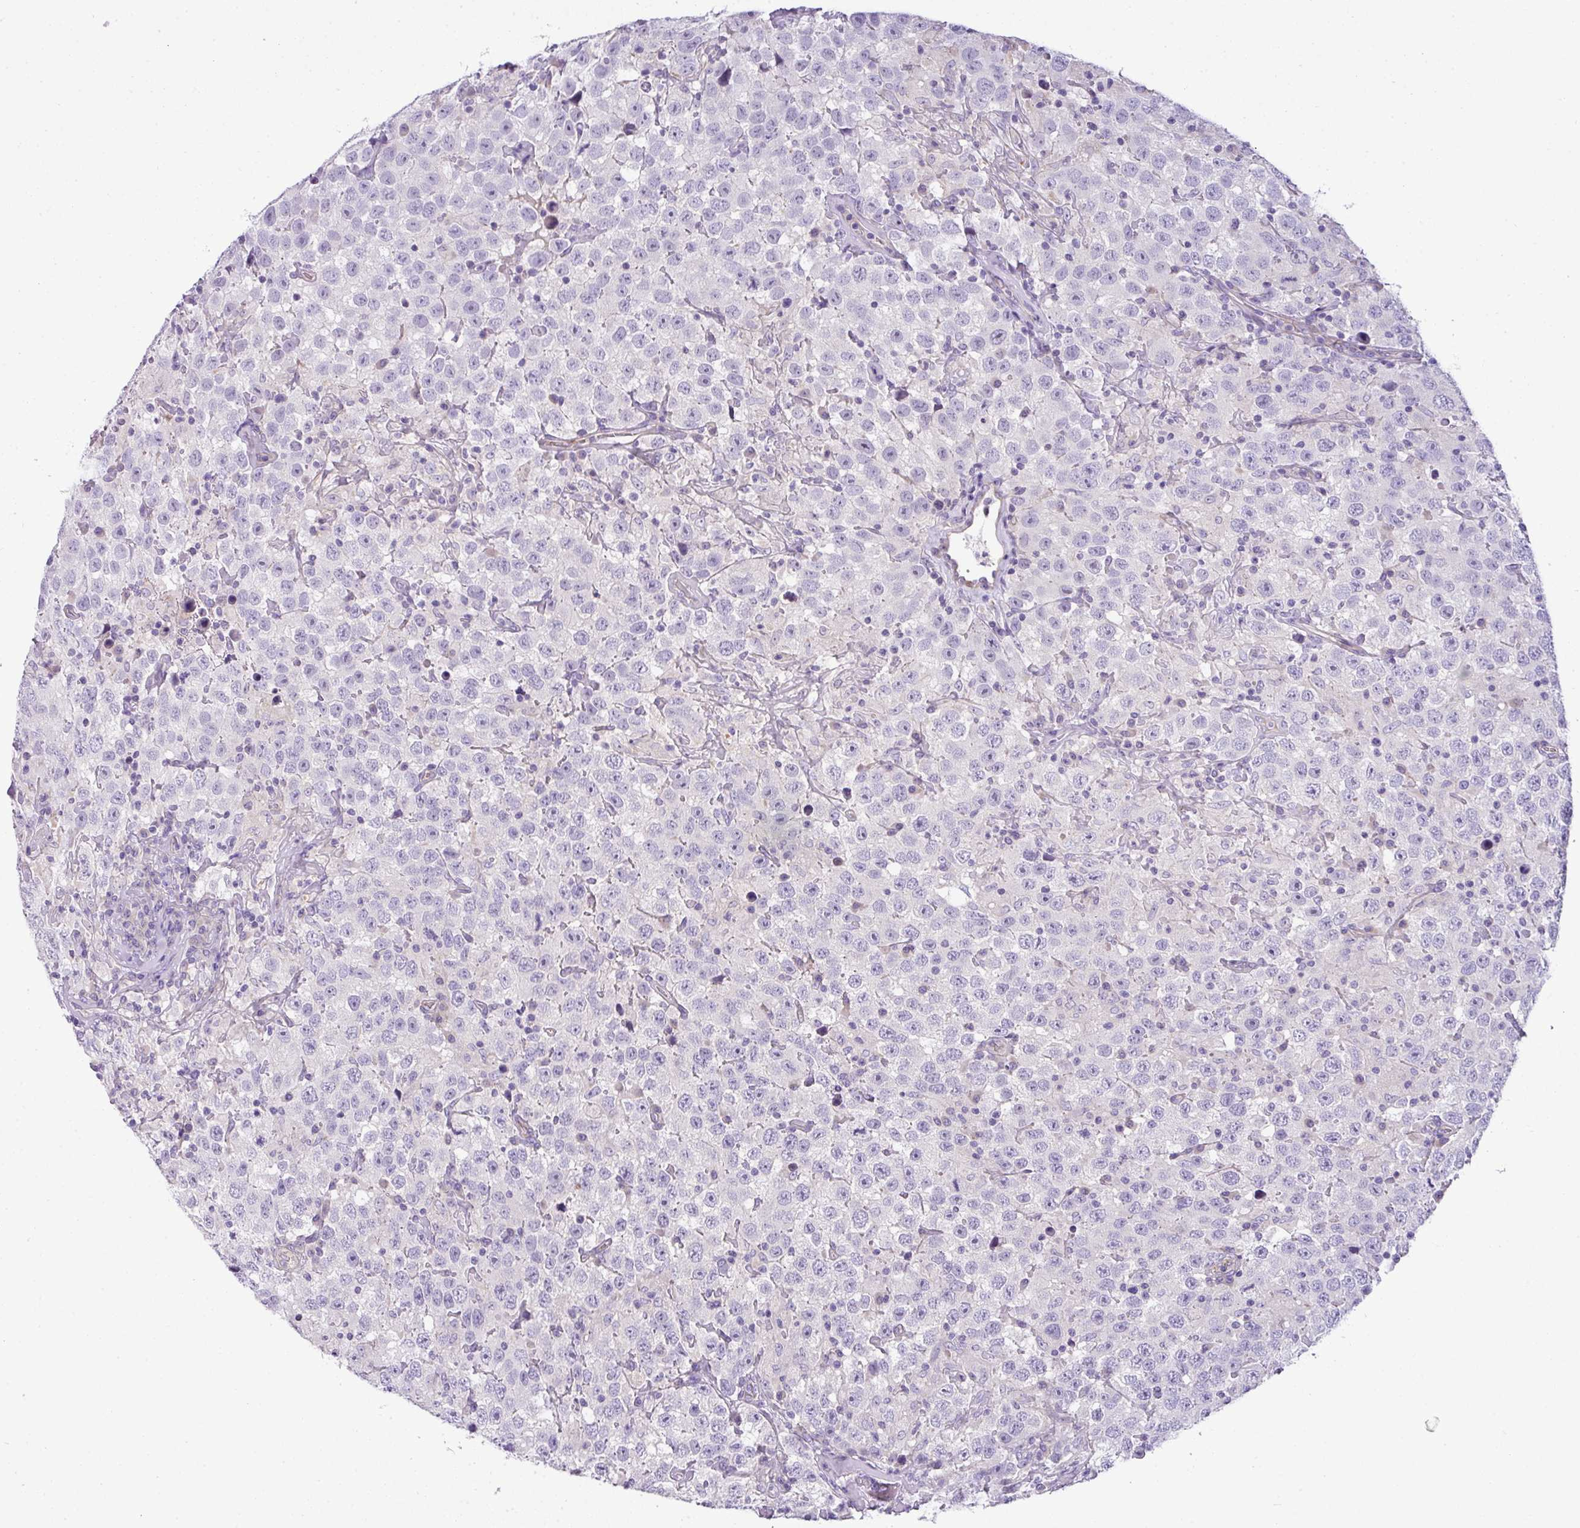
{"staining": {"intensity": "negative", "quantity": "none", "location": "none"}, "tissue": "testis cancer", "cell_type": "Tumor cells", "image_type": "cancer", "snomed": [{"axis": "morphology", "description": "Seminoma, NOS"}, {"axis": "topography", "description": "Testis"}], "caption": "Tumor cells are negative for protein expression in human testis cancer. (DAB (3,3'-diaminobenzidine) immunohistochemistry (IHC) with hematoxylin counter stain).", "gene": "ENSG00000273748", "patient": {"sex": "male", "age": 41}}